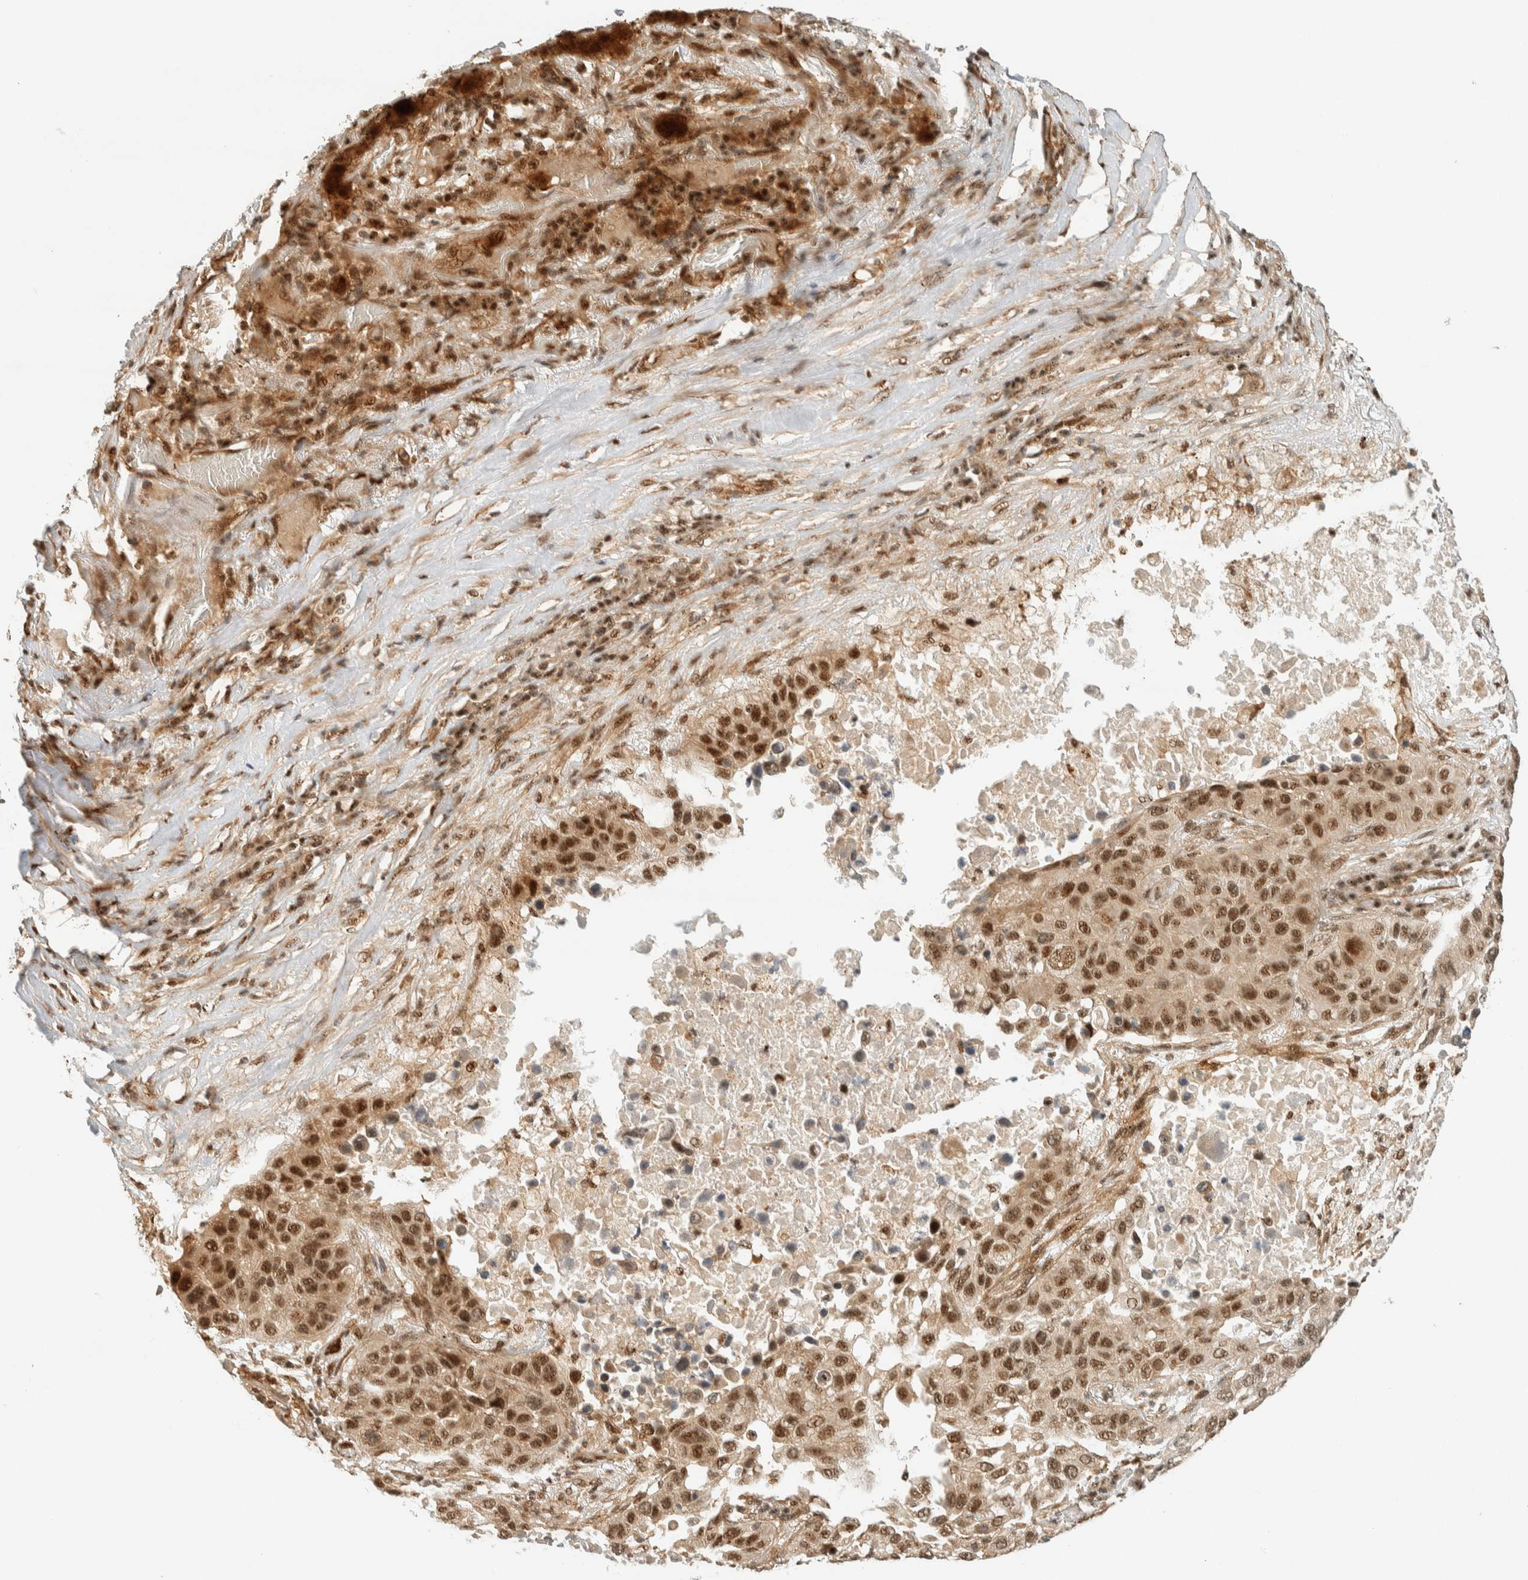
{"staining": {"intensity": "strong", "quantity": ">75%", "location": "nuclear"}, "tissue": "lung cancer", "cell_type": "Tumor cells", "image_type": "cancer", "snomed": [{"axis": "morphology", "description": "Squamous cell carcinoma, NOS"}, {"axis": "topography", "description": "Lung"}], "caption": "Human squamous cell carcinoma (lung) stained for a protein (brown) exhibits strong nuclear positive staining in approximately >75% of tumor cells.", "gene": "SIK1", "patient": {"sex": "male", "age": 57}}